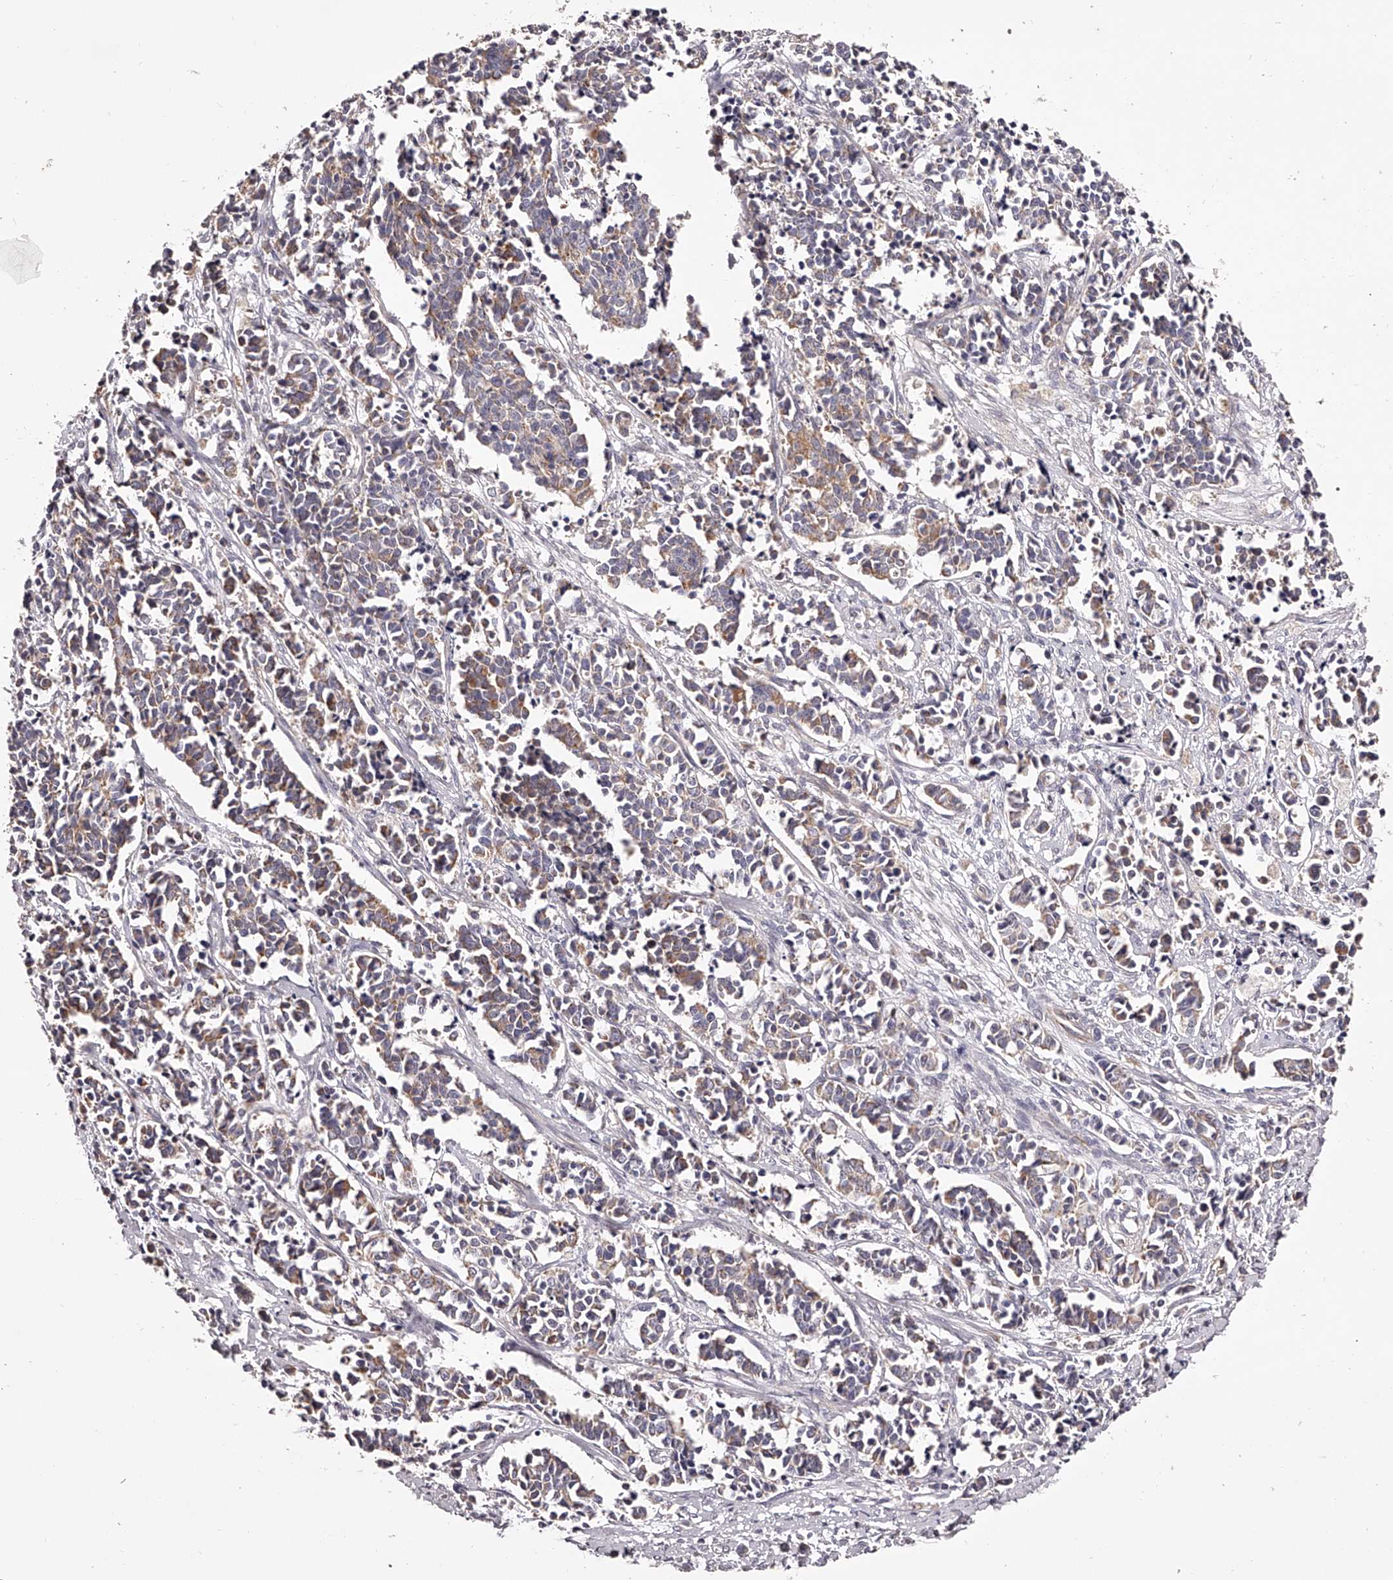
{"staining": {"intensity": "weak", "quantity": ">75%", "location": "cytoplasmic/membranous"}, "tissue": "cervical cancer", "cell_type": "Tumor cells", "image_type": "cancer", "snomed": [{"axis": "morphology", "description": "Normal tissue, NOS"}, {"axis": "morphology", "description": "Squamous cell carcinoma, NOS"}, {"axis": "topography", "description": "Cervix"}], "caption": "Immunohistochemical staining of squamous cell carcinoma (cervical) reveals low levels of weak cytoplasmic/membranous expression in about >75% of tumor cells.", "gene": "ODF2L", "patient": {"sex": "female", "age": 35}}